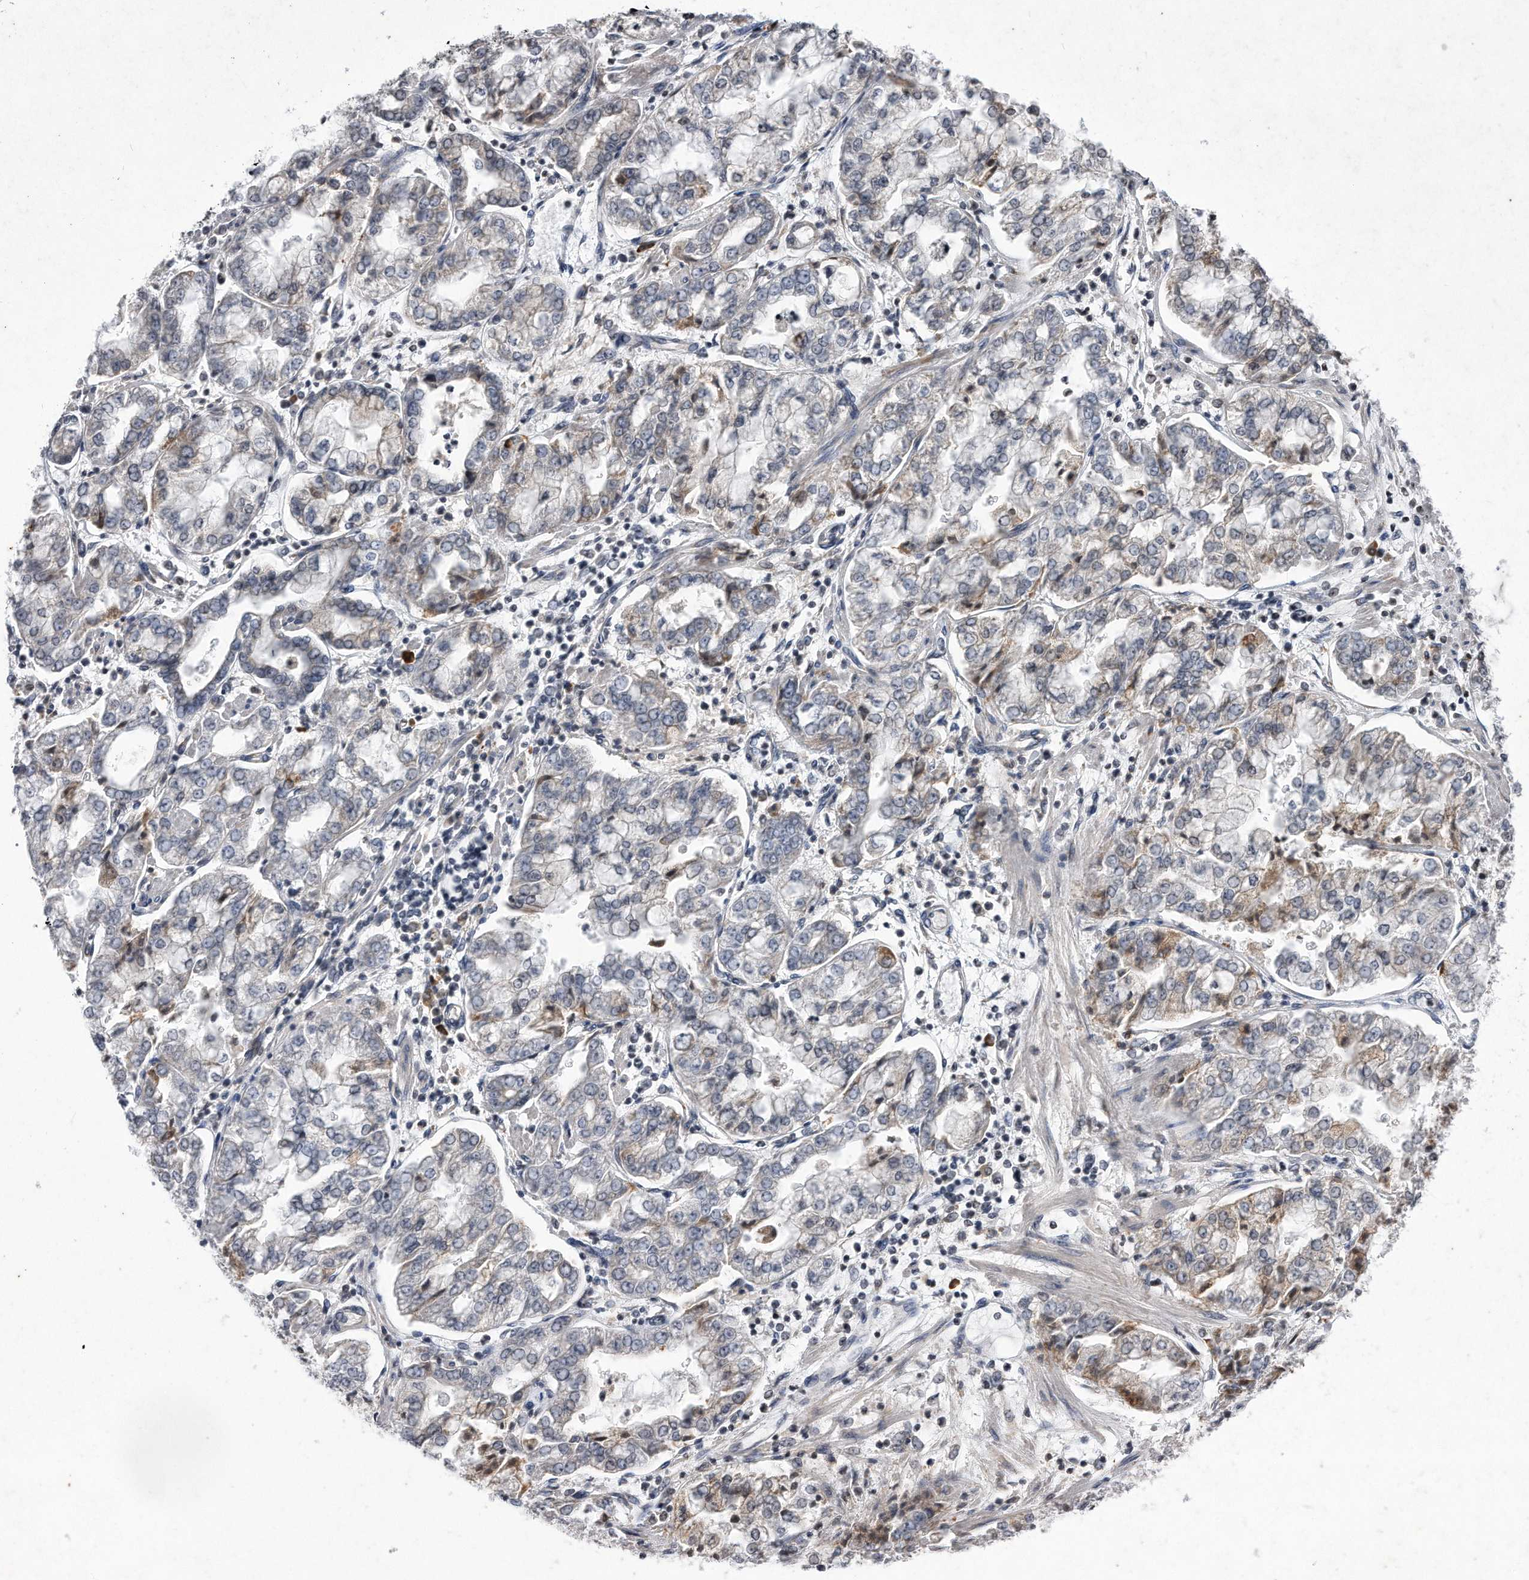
{"staining": {"intensity": "moderate", "quantity": "<25%", "location": "cytoplasmic/membranous"}, "tissue": "stomach cancer", "cell_type": "Tumor cells", "image_type": "cancer", "snomed": [{"axis": "morphology", "description": "Adenocarcinoma, NOS"}, {"axis": "topography", "description": "Stomach"}], "caption": "Moderate cytoplasmic/membranous staining for a protein is seen in approximately <25% of tumor cells of stomach adenocarcinoma using IHC.", "gene": "DAB1", "patient": {"sex": "male", "age": 76}}